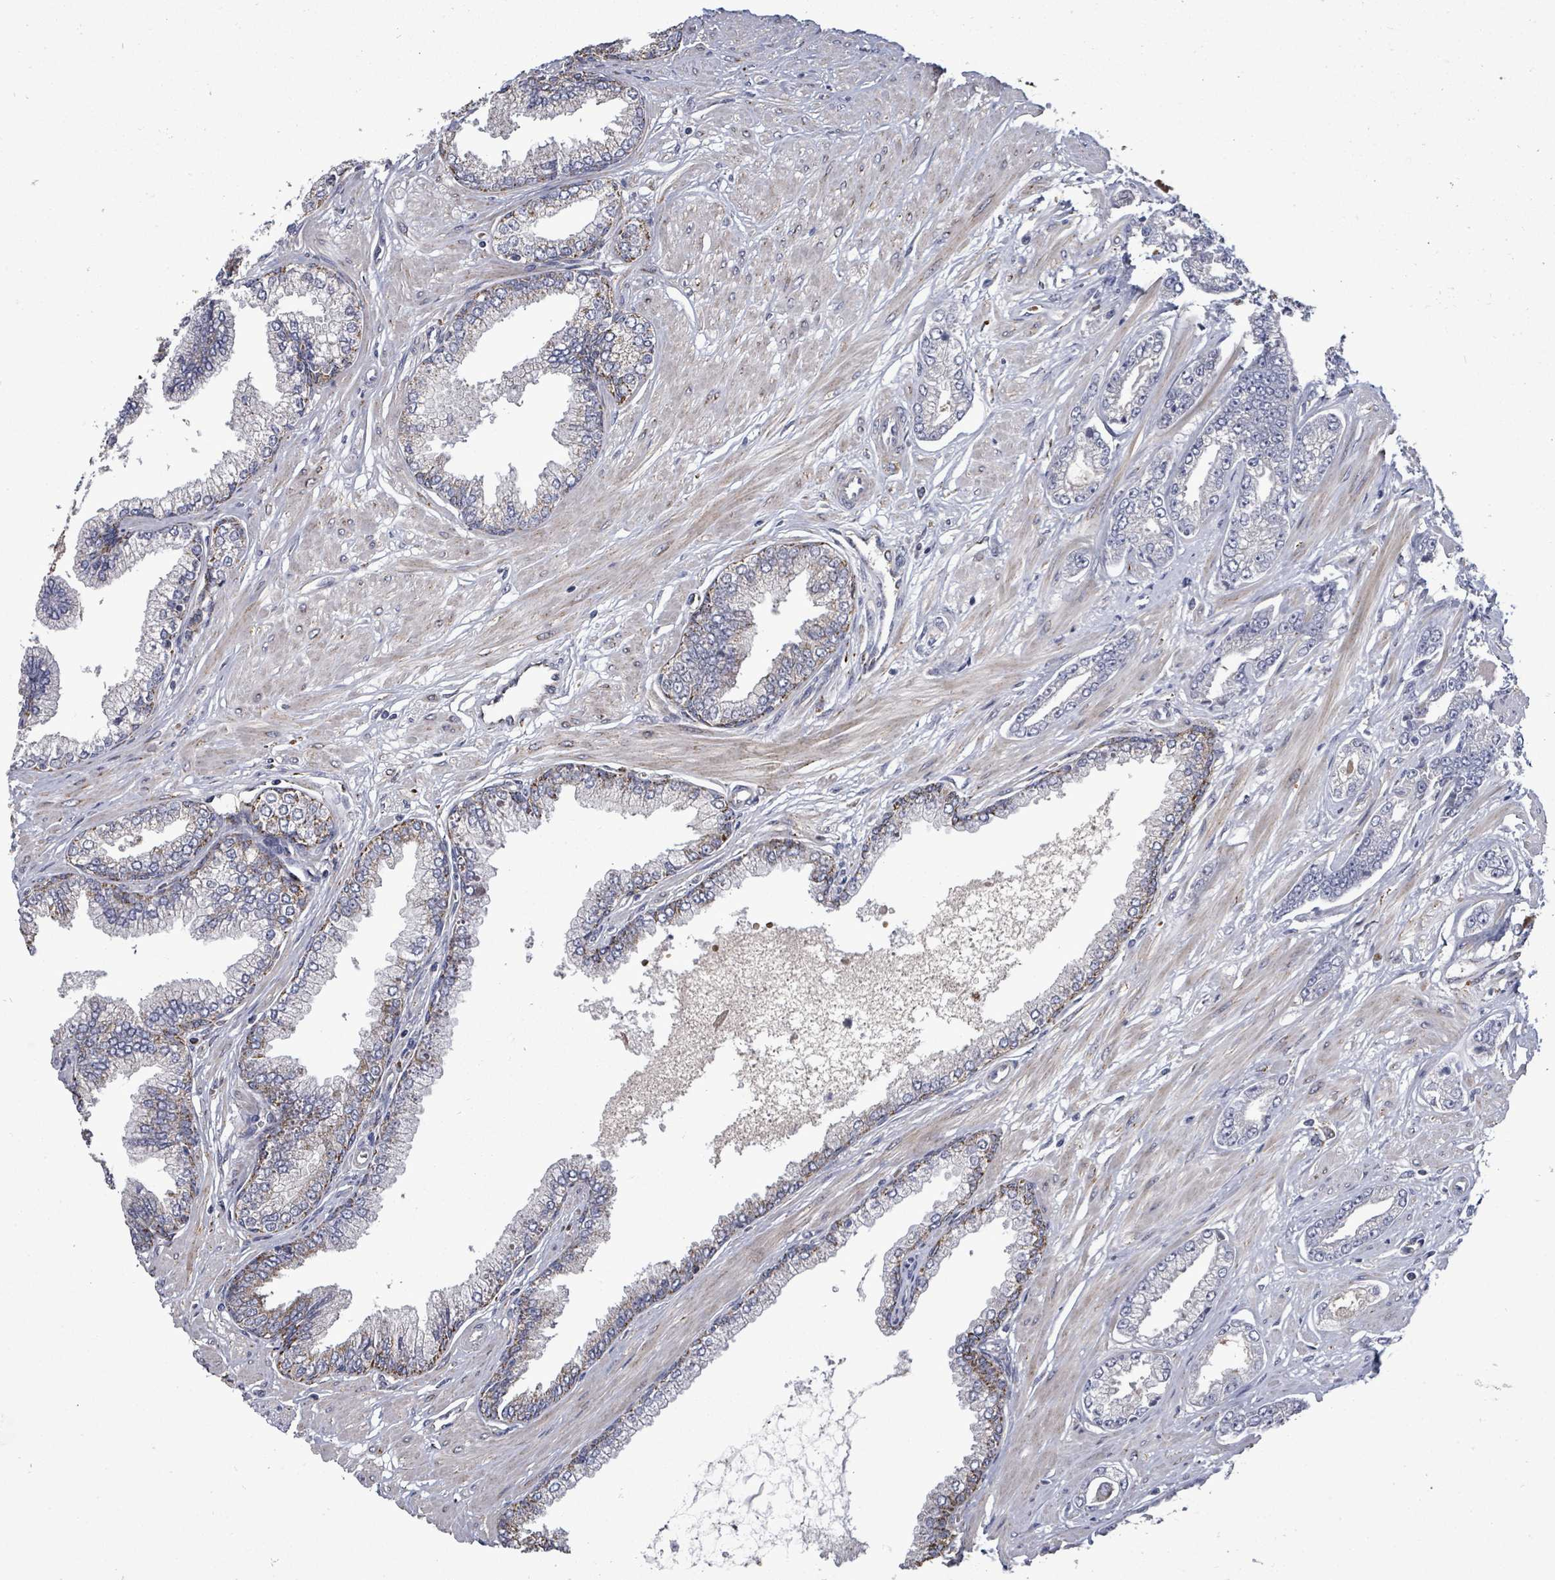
{"staining": {"intensity": "negative", "quantity": "none", "location": "none"}, "tissue": "prostate cancer", "cell_type": "Tumor cells", "image_type": "cancer", "snomed": [{"axis": "morphology", "description": "Adenocarcinoma, Low grade"}, {"axis": "topography", "description": "Prostate"}], "caption": "Prostate adenocarcinoma (low-grade) was stained to show a protein in brown. There is no significant positivity in tumor cells. Nuclei are stained in blue.", "gene": "MTMR12", "patient": {"sex": "male", "age": 64}}